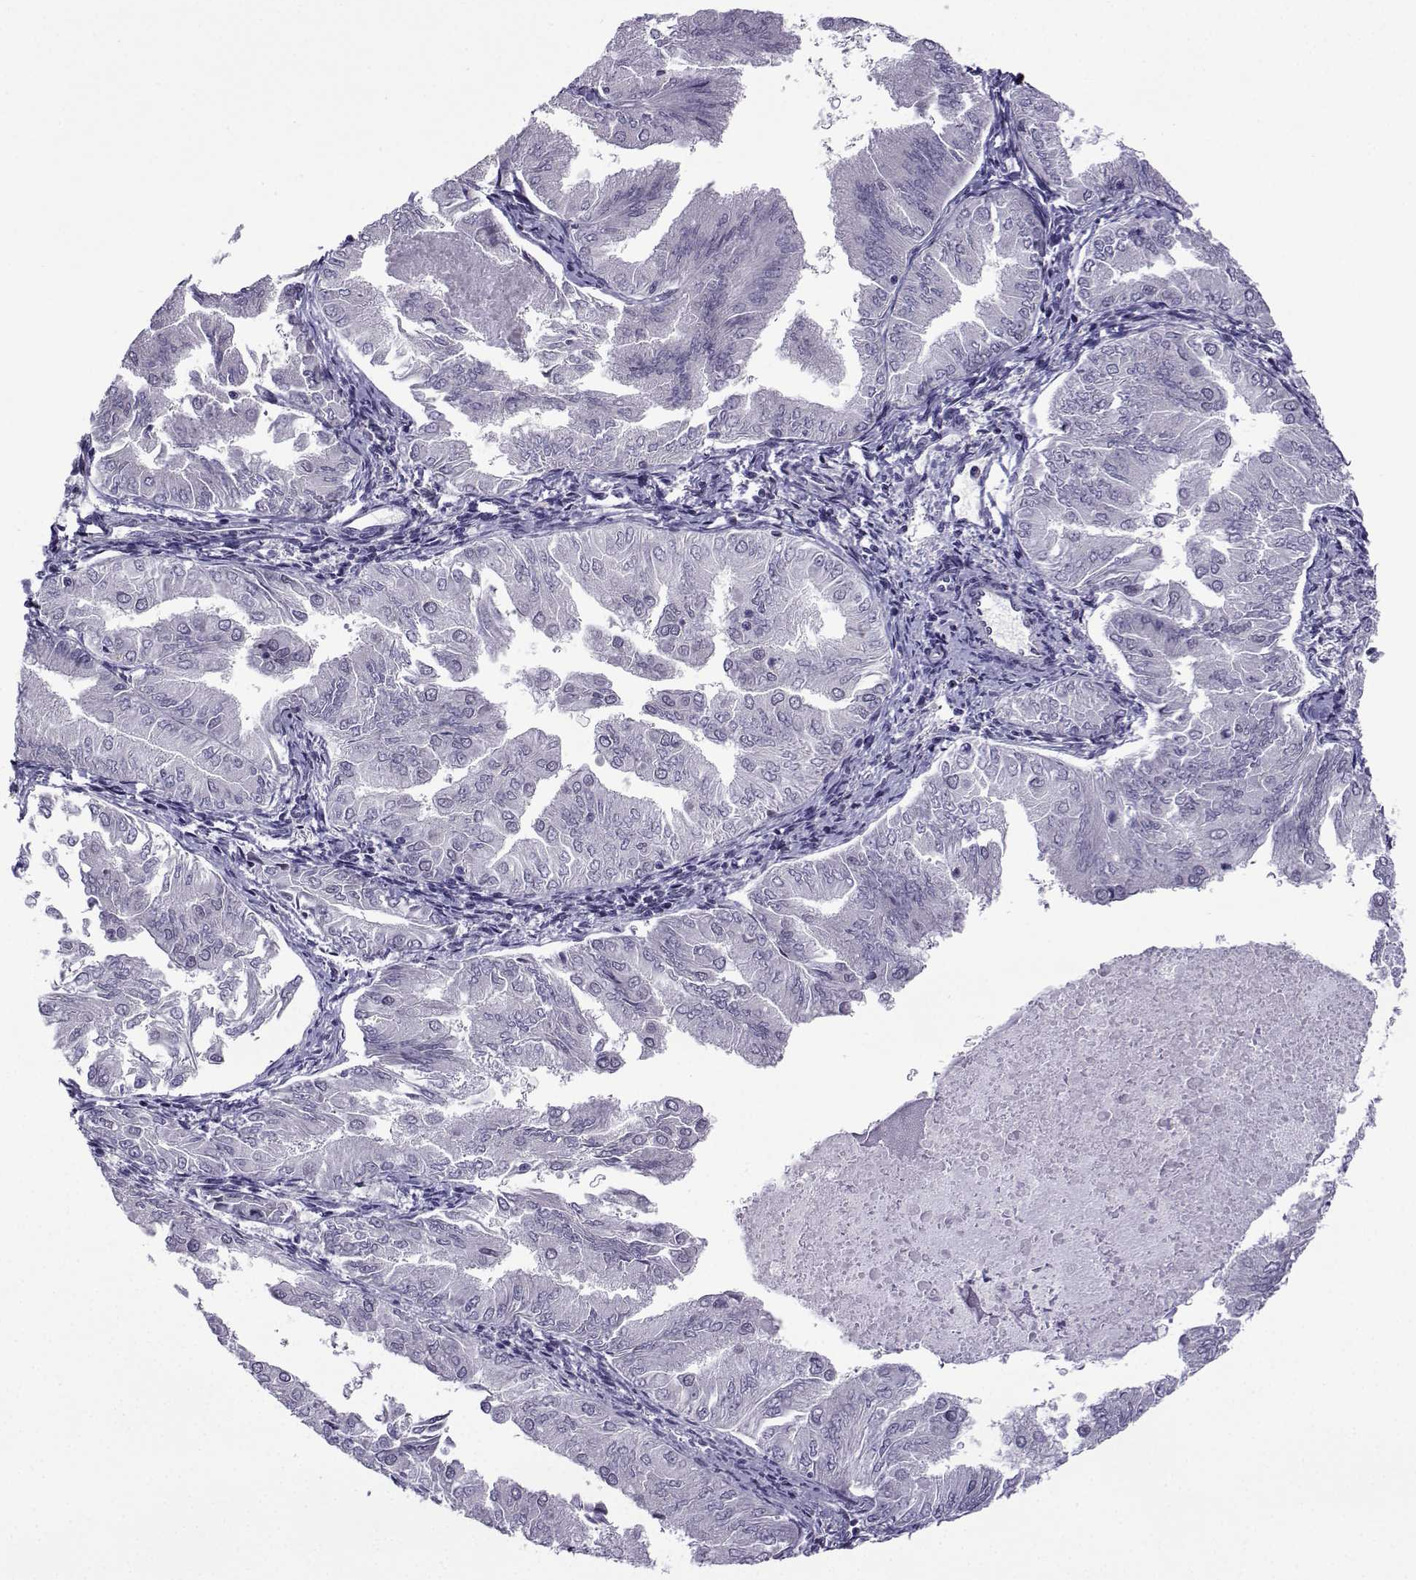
{"staining": {"intensity": "negative", "quantity": "none", "location": "none"}, "tissue": "endometrial cancer", "cell_type": "Tumor cells", "image_type": "cancer", "snomed": [{"axis": "morphology", "description": "Adenocarcinoma, NOS"}, {"axis": "topography", "description": "Endometrium"}], "caption": "Immunohistochemical staining of endometrial adenocarcinoma displays no significant positivity in tumor cells. (Brightfield microscopy of DAB (3,3'-diaminobenzidine) immunohistochemistry (IHC) at high magnification).", "gene": "FGF3", "patient": {"sex": "female", "age": 53}}